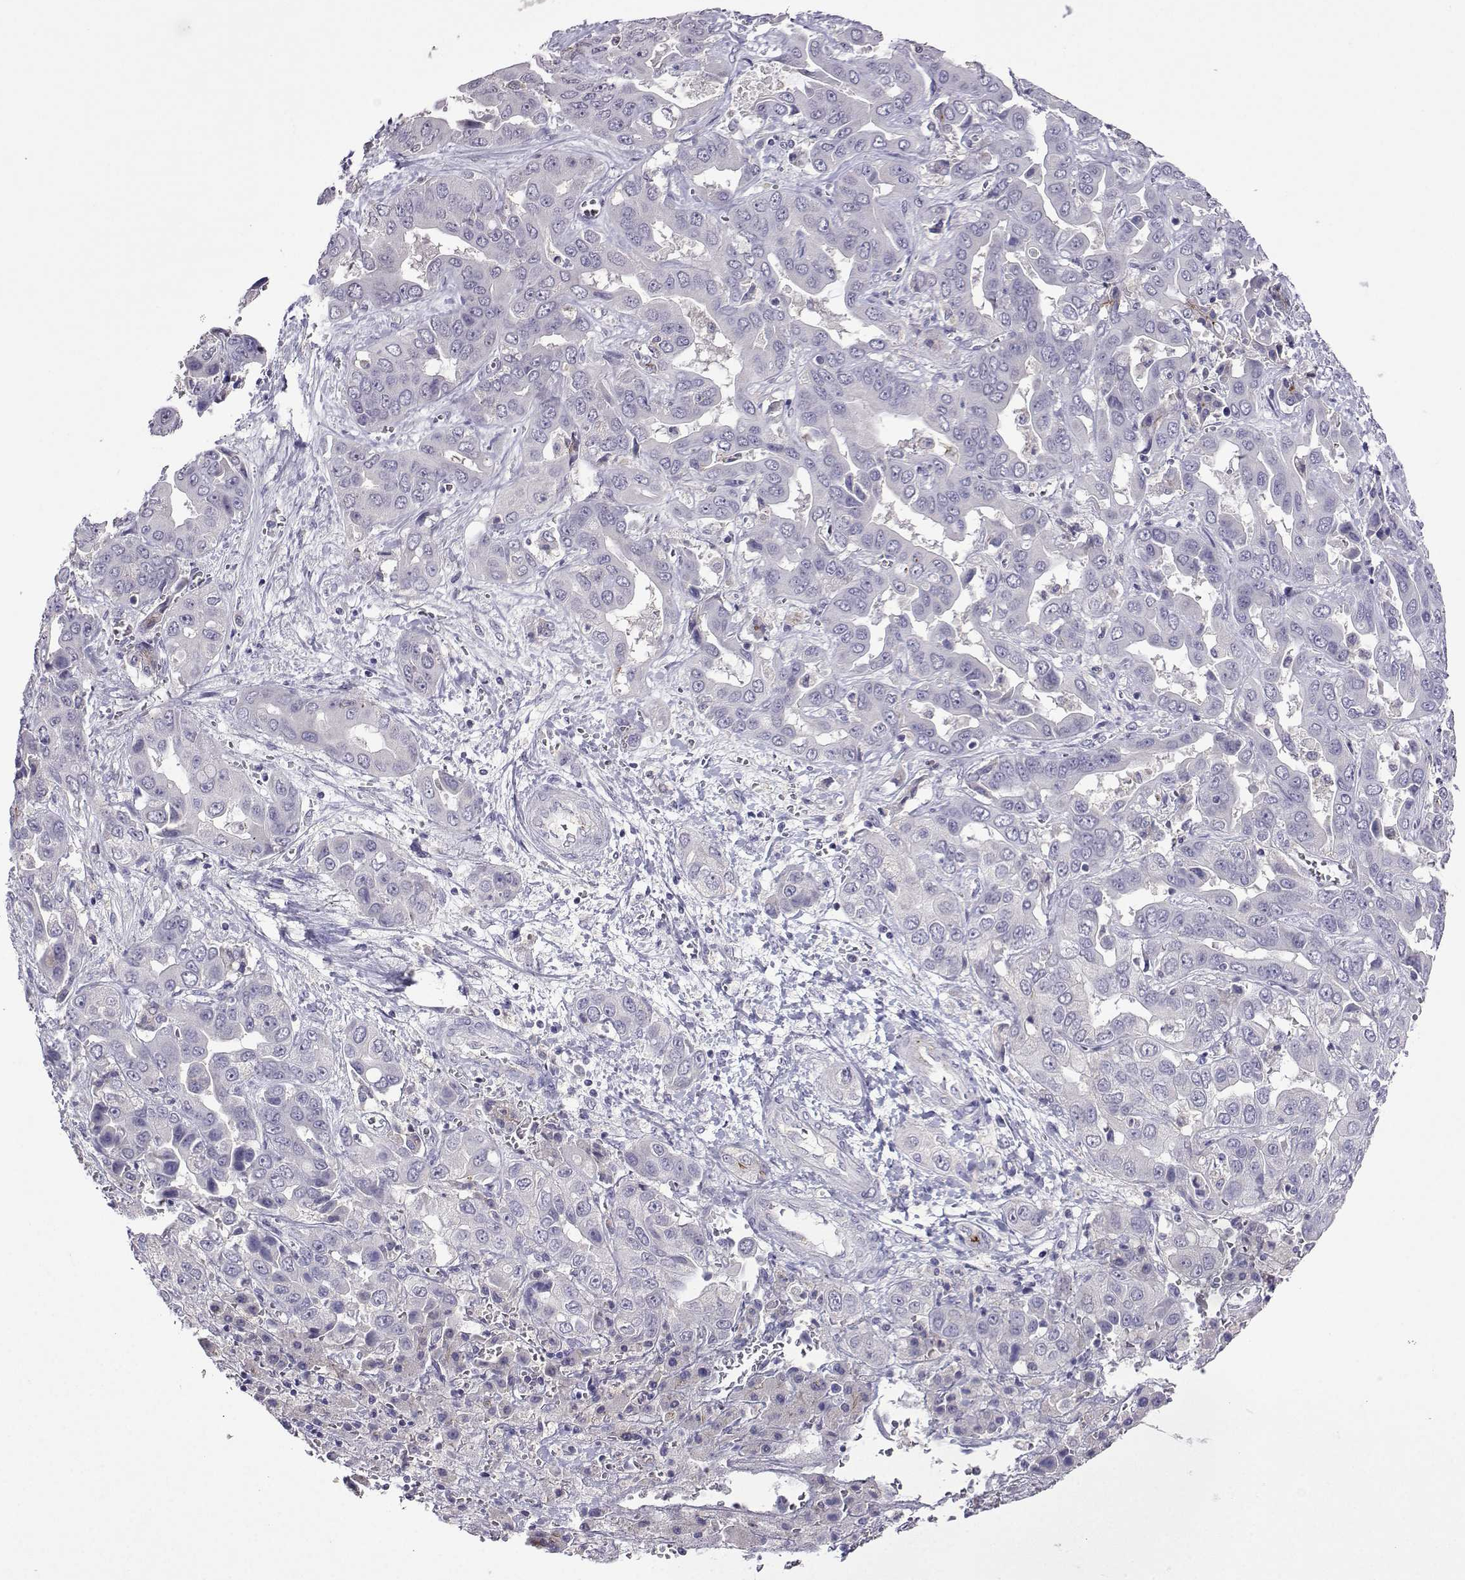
{"staining": {"intensity": "negative", "quantity": "none", "location": "none"}, "tissue": "liver cancer", "cell_type": "Tumor cells", "image_type": "cancer", "snomed": [{"axis": "morphology", "description": "Cholangiocarcinoma"}, {"axis": "topography", "description": "Liver"}], "caption": "High power microscopy photomicrograph of an immunohistochemistry (IHC) image of liver cancer, revealing no significant positivity in tumor cells. (Stains: DAB immunohistochemistry (IHC) with hematoxylin counter stain, Microscopy: brightfield microscopy at high magnification).", "gene": "FCAMR", "patient": {"sex": "female", "age": 52}}